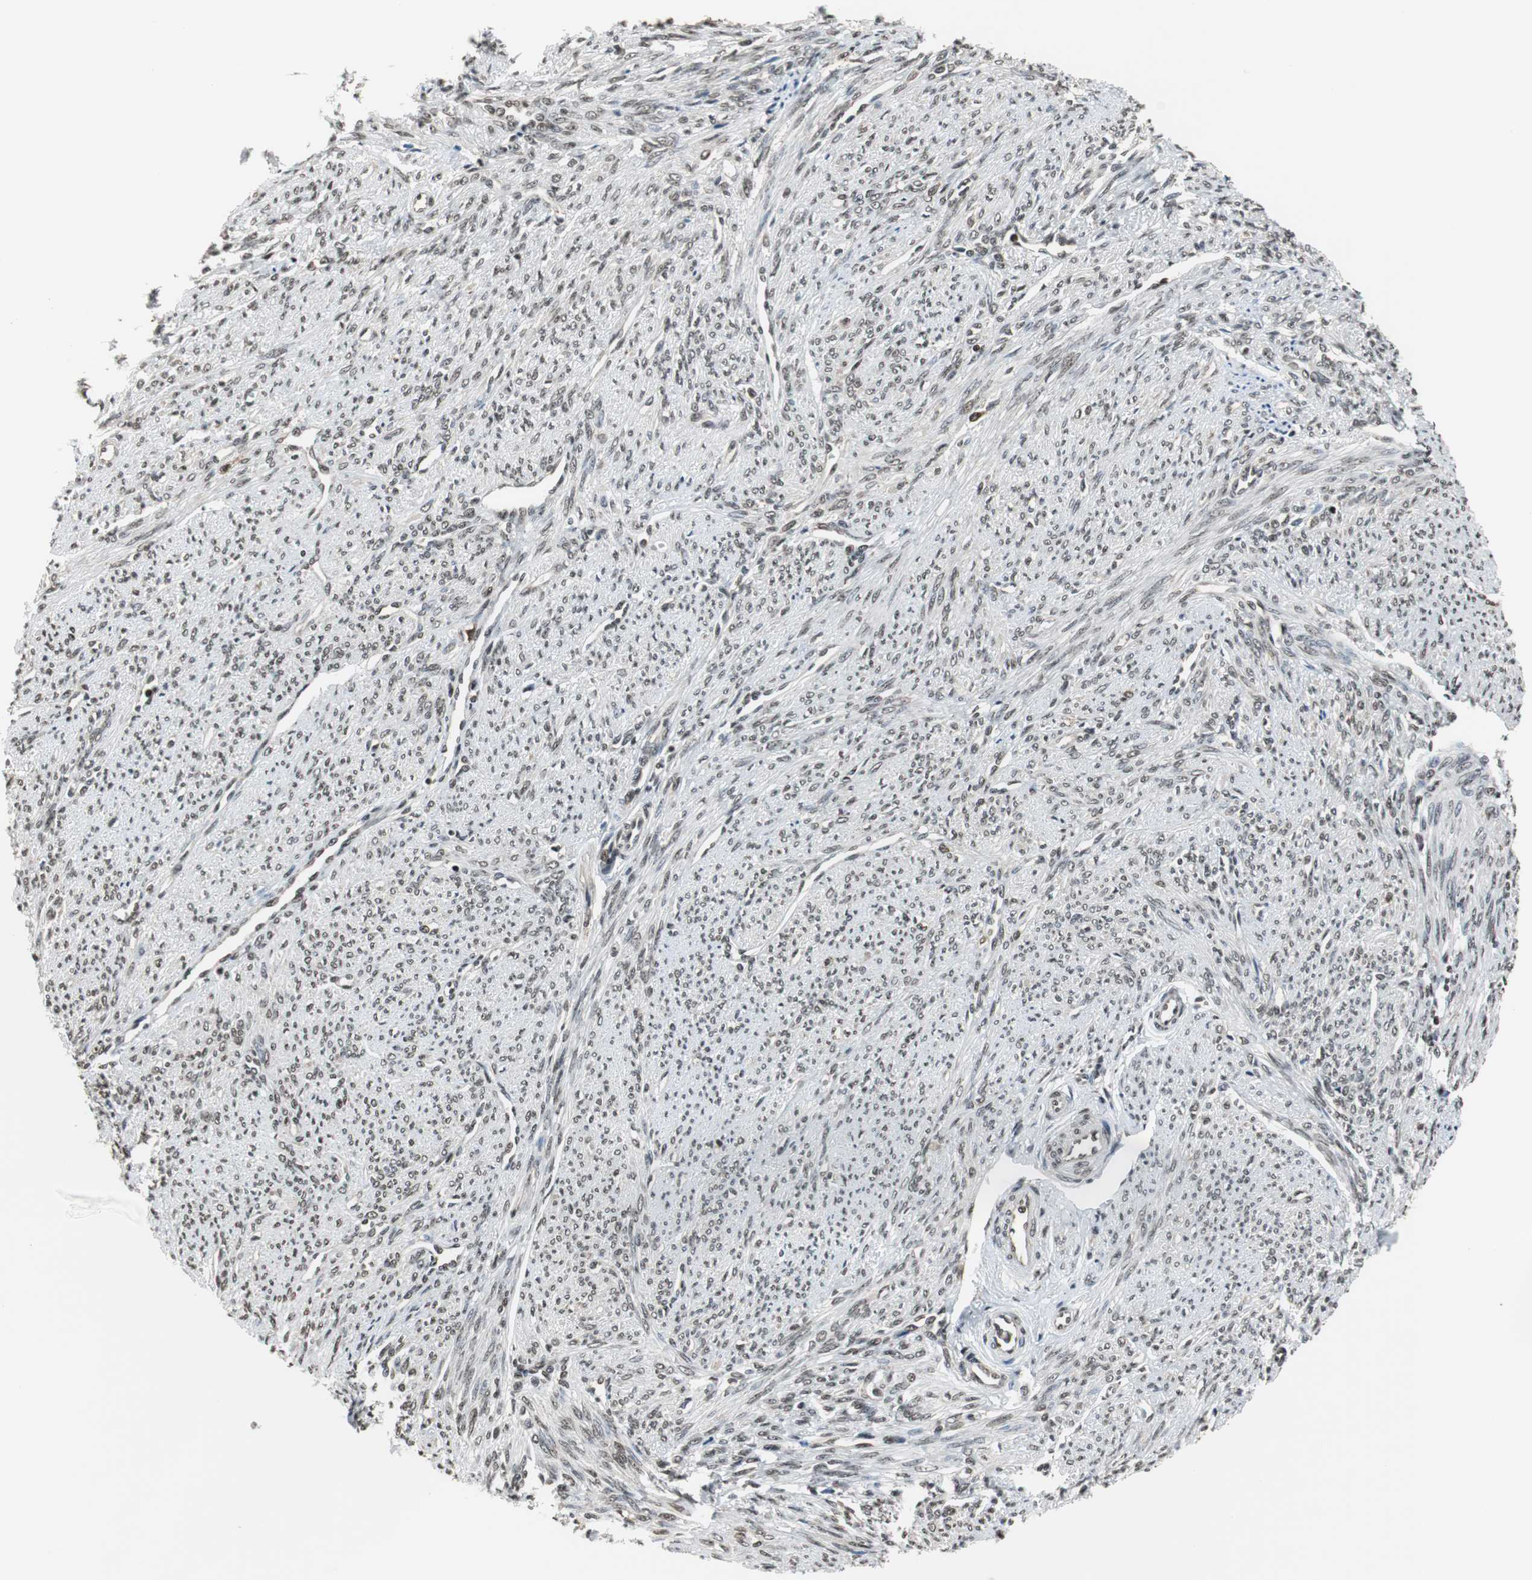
{"staining": {"intensity": "weak", "quantity": ">75%", "location": "nuclear"}, "tissue": "smooth muscle", "cell_type": "Smooth muscle cells", "image_type": "normal", "snomed": [{"axis": "morphology", "description": "Normal tissue, NOS"}, {"axis": "topography", "description": "Smooth muscle"}], "caption": "Smooth muscle stained with immunohistochemistry reveals weak nuclear expression in about >75% of smooth muscle cells. Nuclei are stained in blue.", "gene": "REST", "patient": {"sex": "female", "age": 65}}